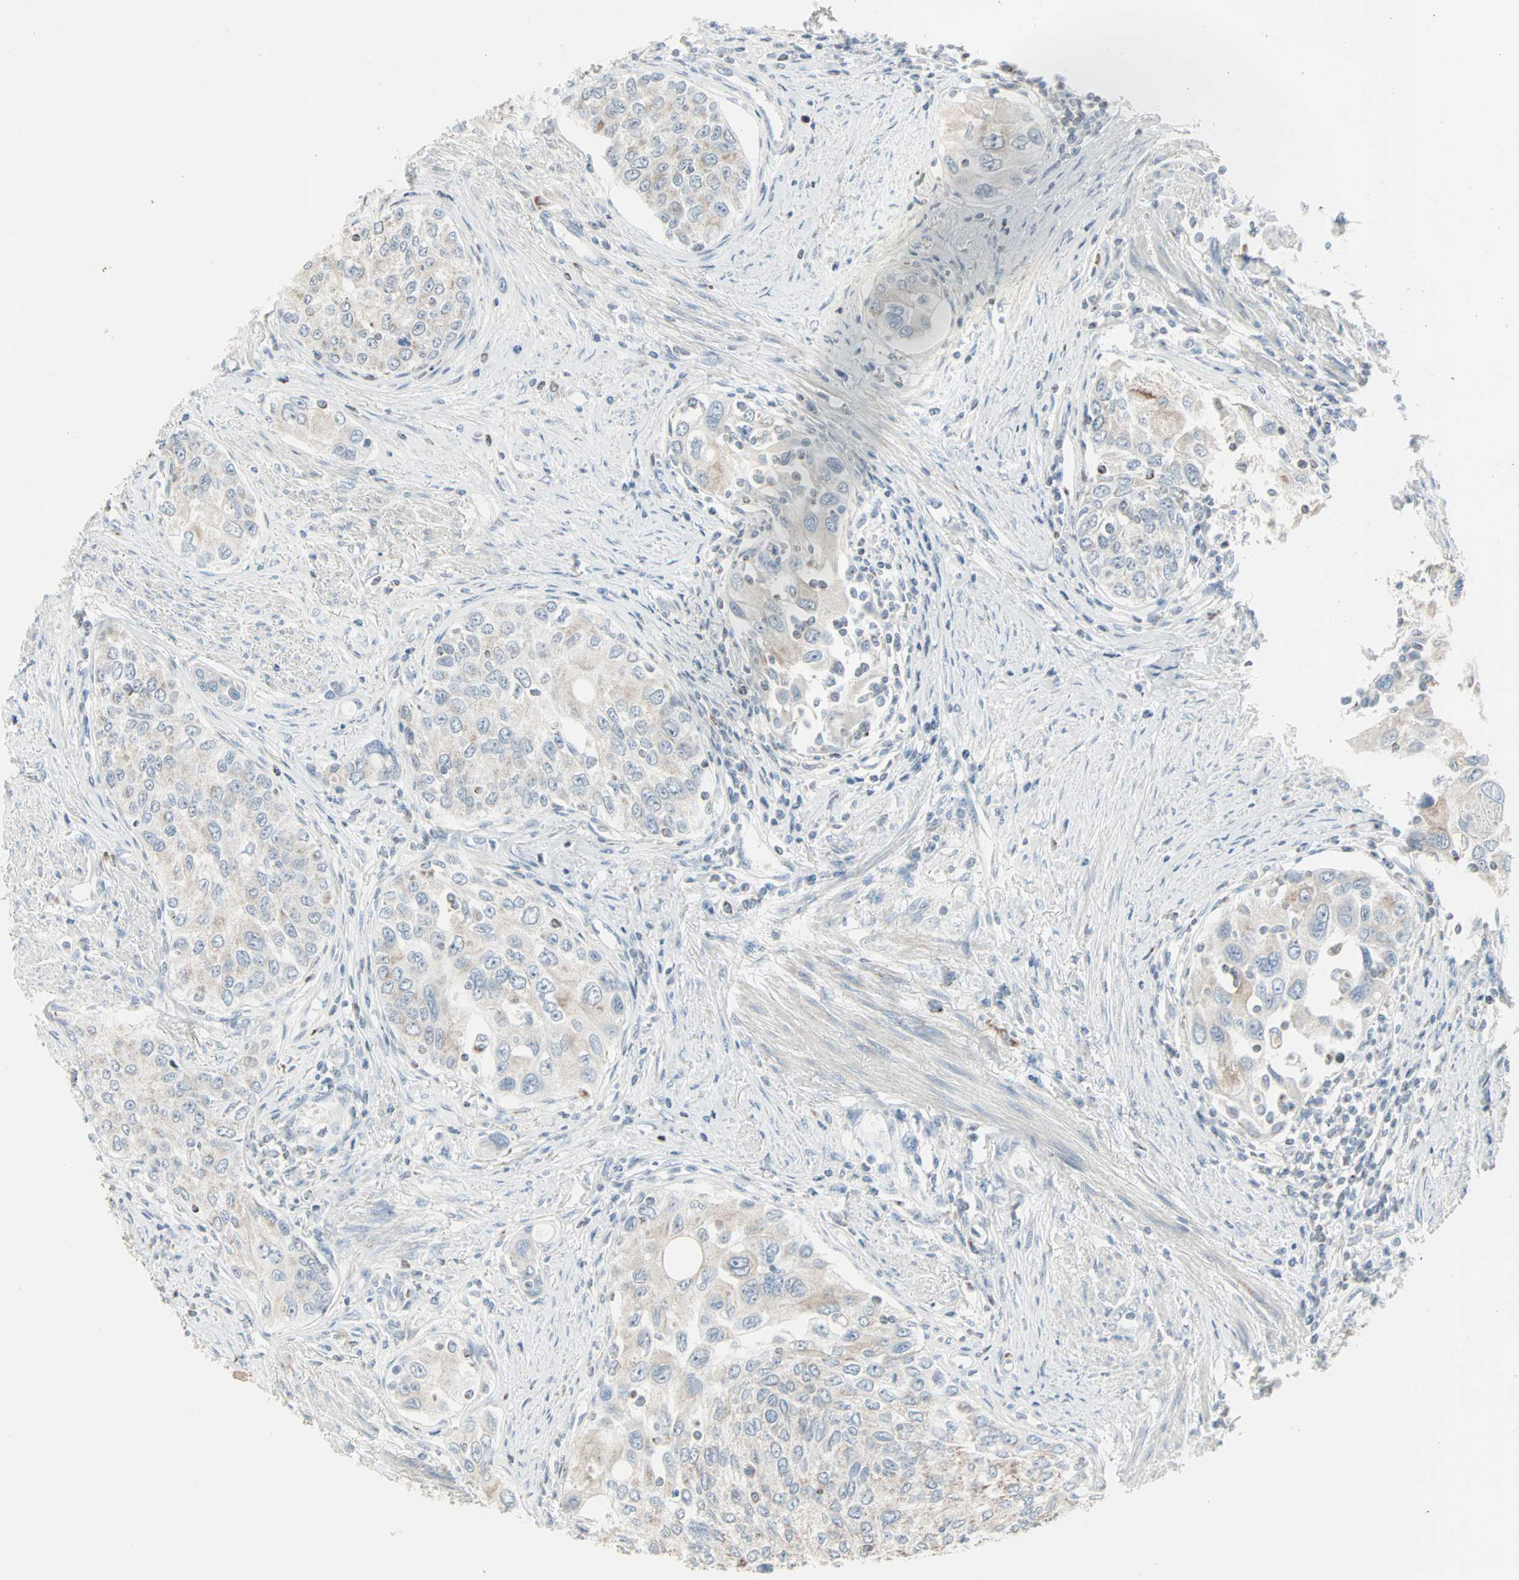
{"staining": {"intensity": "weak", "quantity": "<25%", "location": "cytoplasmic/membranous"}, "tissue": "urothelial cancer", "cell_type": "Tumor cells", "image_type": "cancer", "snomed": [{"axis": "morphology", "description": "Urothelial carcinoma, High grade"}, {"axis": "topography", "description": "Urinary bladder"}], "caption": "Tumor cells are negative for brown protein staining in urothelial cancer.", "gene": "IDH2", "patient": {"sex": "female", "age": 56}}